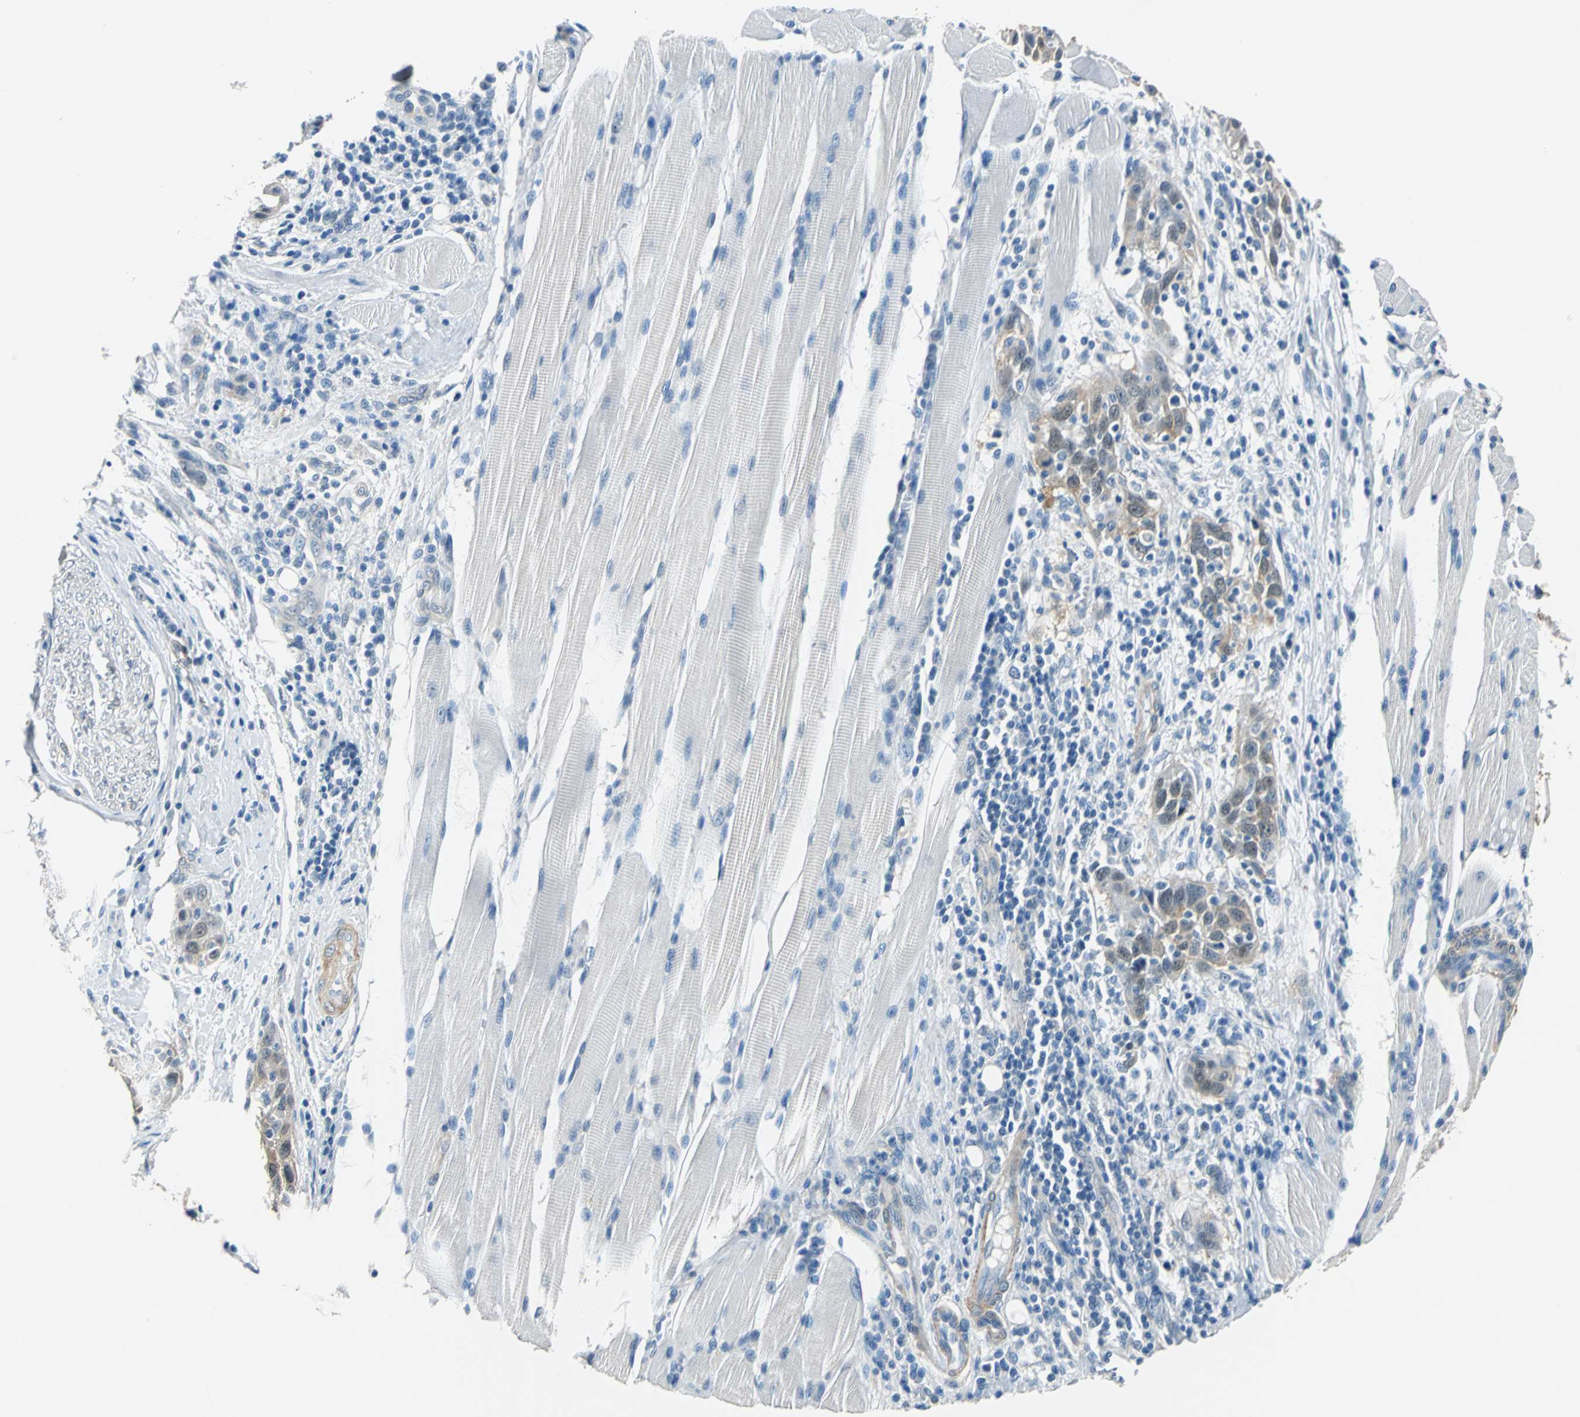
{"staining": {"intensity": "moderate", "quantity": ">75%", "location": "cytoplasmic/membranous,nuclear"}, "tissue": "head and neck cancer", "cell_type": "Tumor cells", "image_type": "cancer", "snomed": [{"axis": "morphology", "description": "Normal tissue, NOS"}, {"axis": "morphology", "description": "Squamous cell carcinoma, NOS"}, {"axis": "topography", "description": "Oral tissue"}, {"axis": "topography", "description": "Head-Neck"}], "caption": "DAB (3,3'-diaminobenzidine) immunohistochemical staining of human head and neck cancer demonstrates moderate cytoplasmic/membranous and nuclear protein expression in approximately >75% of tumor cells.", "gene": "FKBP4", "patient": {"sex": "female", "age": 50}}